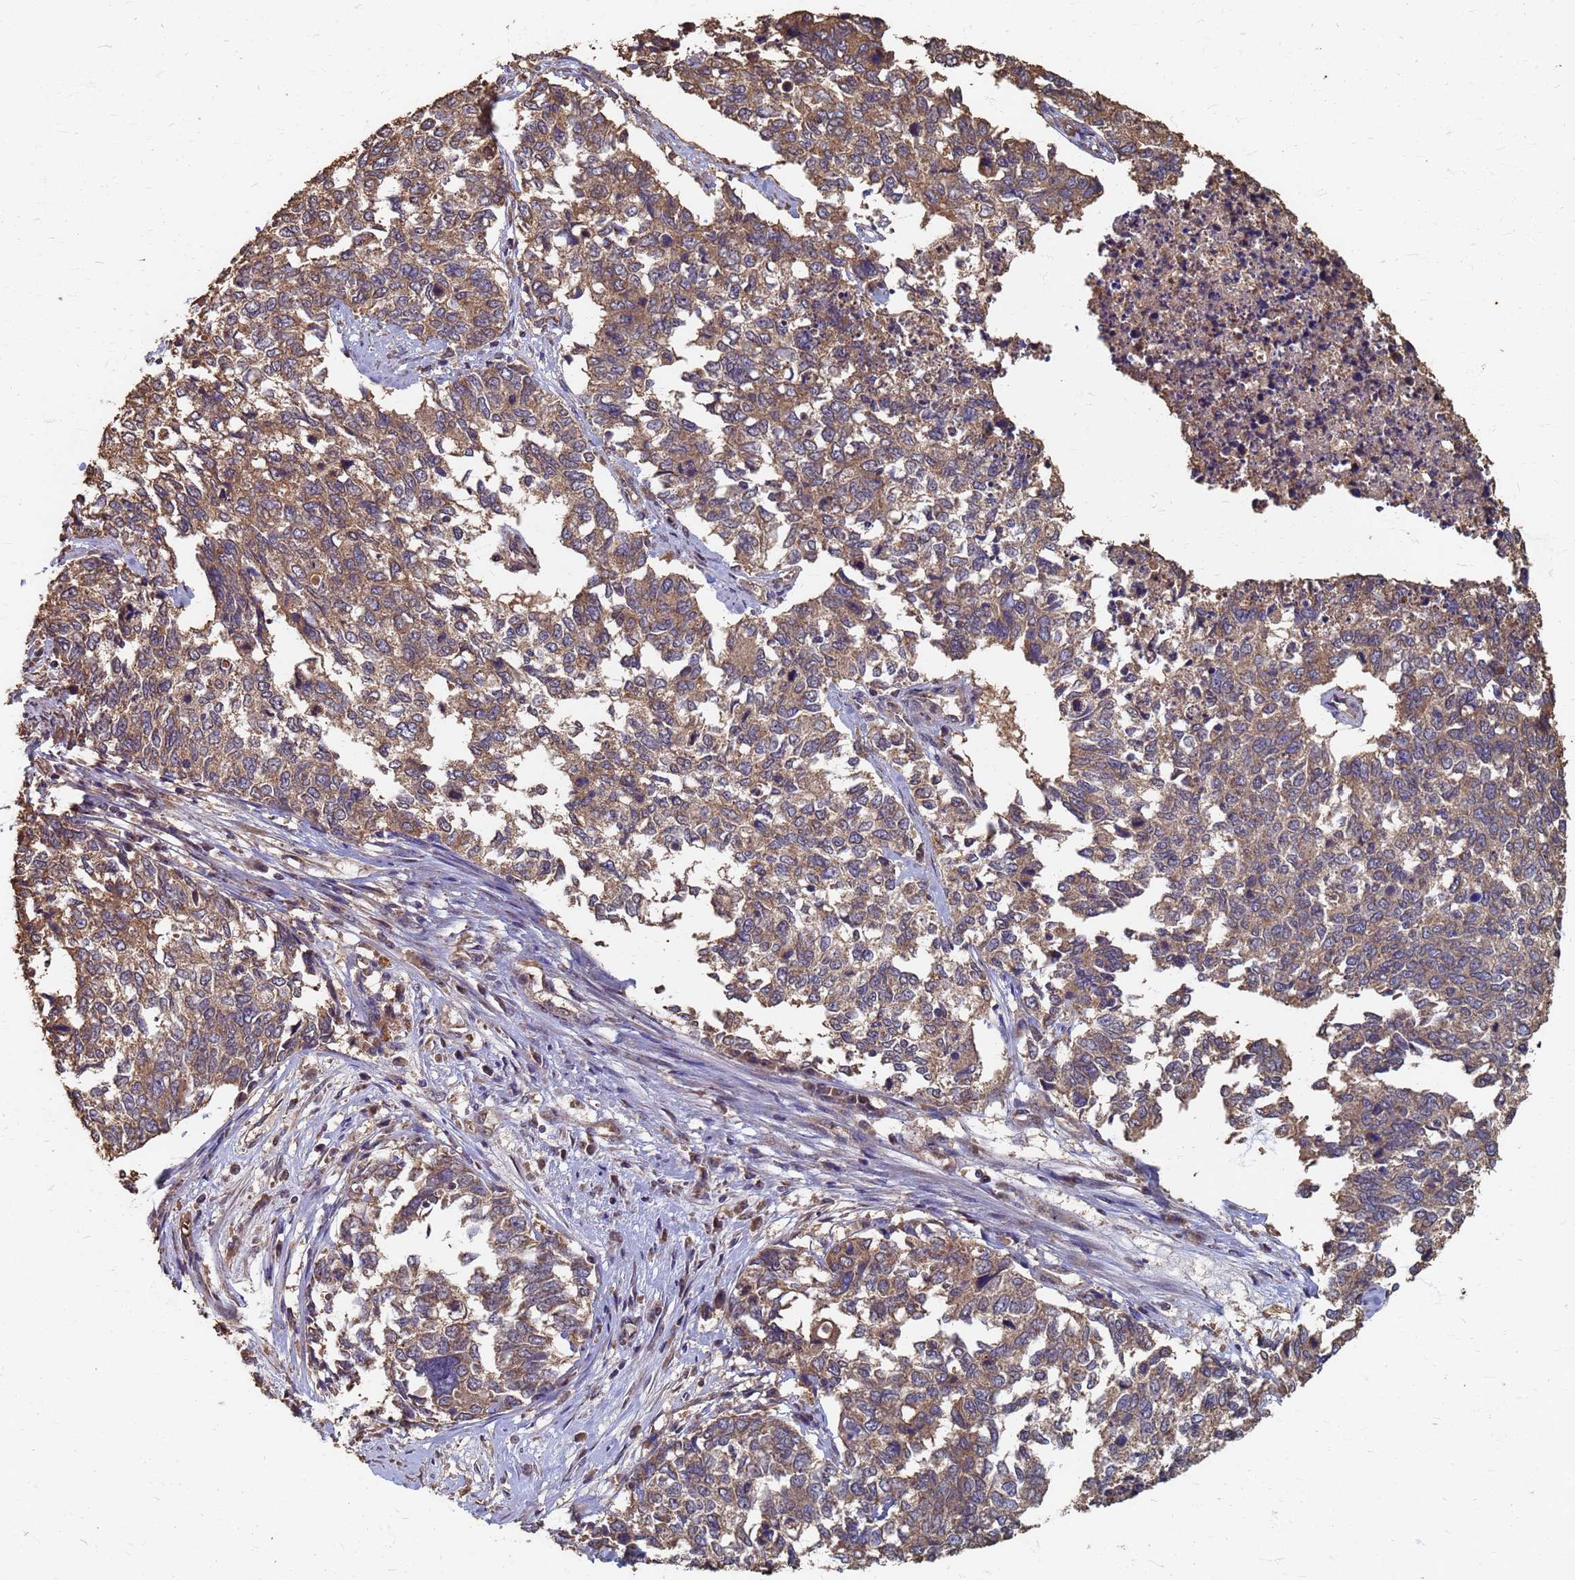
{"staining": {"intensity": "moderate", "quantity": ">75%", "location": "cytoplasmic/membranous"}, "tissue": "cervical cancer", "cell_type": "Tumor cells", "image_type": "cancer", "snomed": [{"axis": "morphology", "description": "Squamous cell carcinoma, NOS"}, {"axis": "topography", "description": "Cervix"}], "caption": "High-power microscopy captured an immunohistochemistry (IHC) image of cervical squamous cell carcinoma, revealing moderate cytoplasmic/membranous positivity in about >75% of tumor cells.", "gene": "DPH5", "patient": {"sex": "female", "age": 63}}